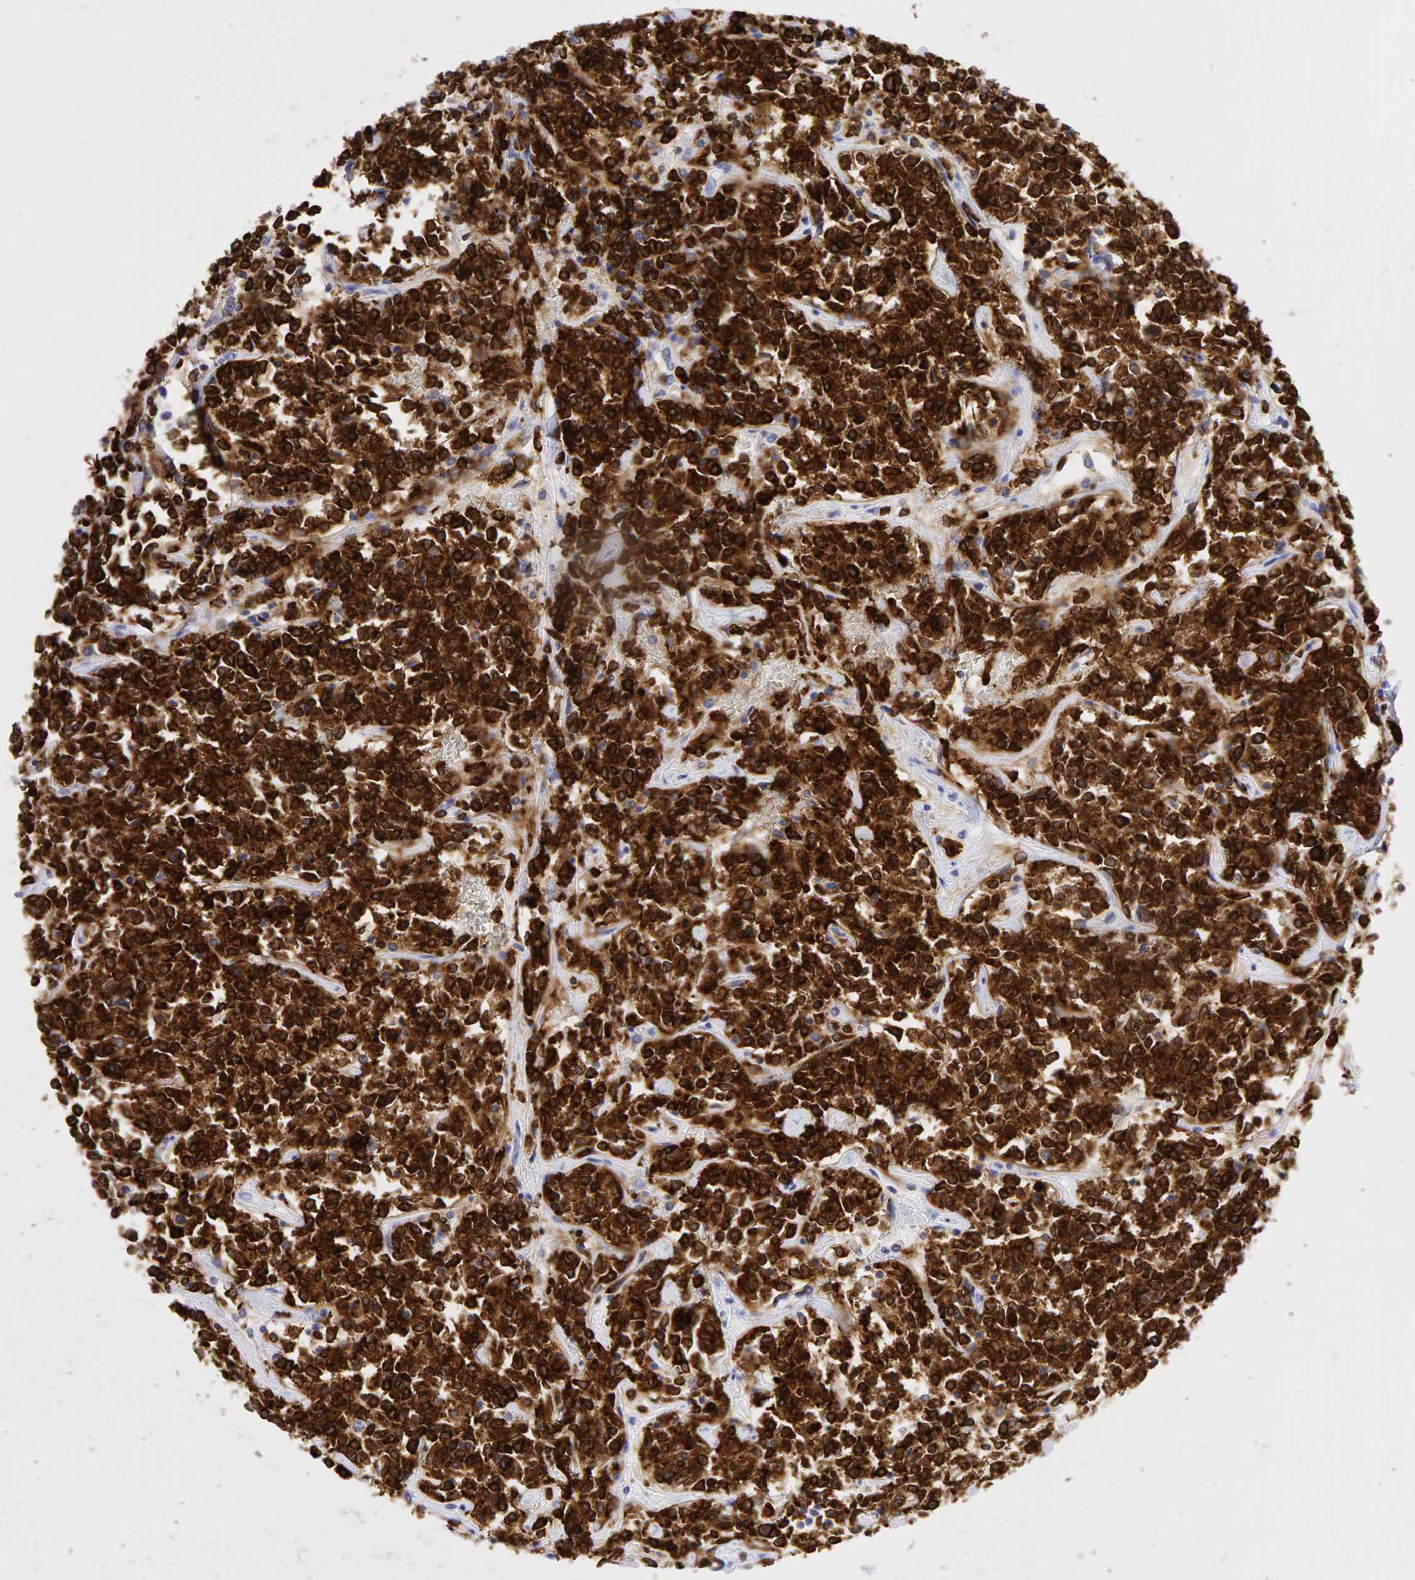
{"staining": {"intensity": "strong", "quantity": ">75%", "location": "cytoplasmic/membranous"}, "tissue": "lymphoma", "cell_type": "Tumor cells", "image_type": "cancer", "snomed": [{"axis": "morphology", "description": "Malignant lymphoma, non-Hodgkin's type, Low grade"}, {"axis": "topography", "description": "Small intestine"}], "caption": "Tumor cells display high levels of strong cytoplasmic/membranous staining in about >75% of cells in human low-grade malignant lymphoma, non-Hodgkin's type.", "gene": "CD79A", "patient": {"sex": "female", "age": 59}}